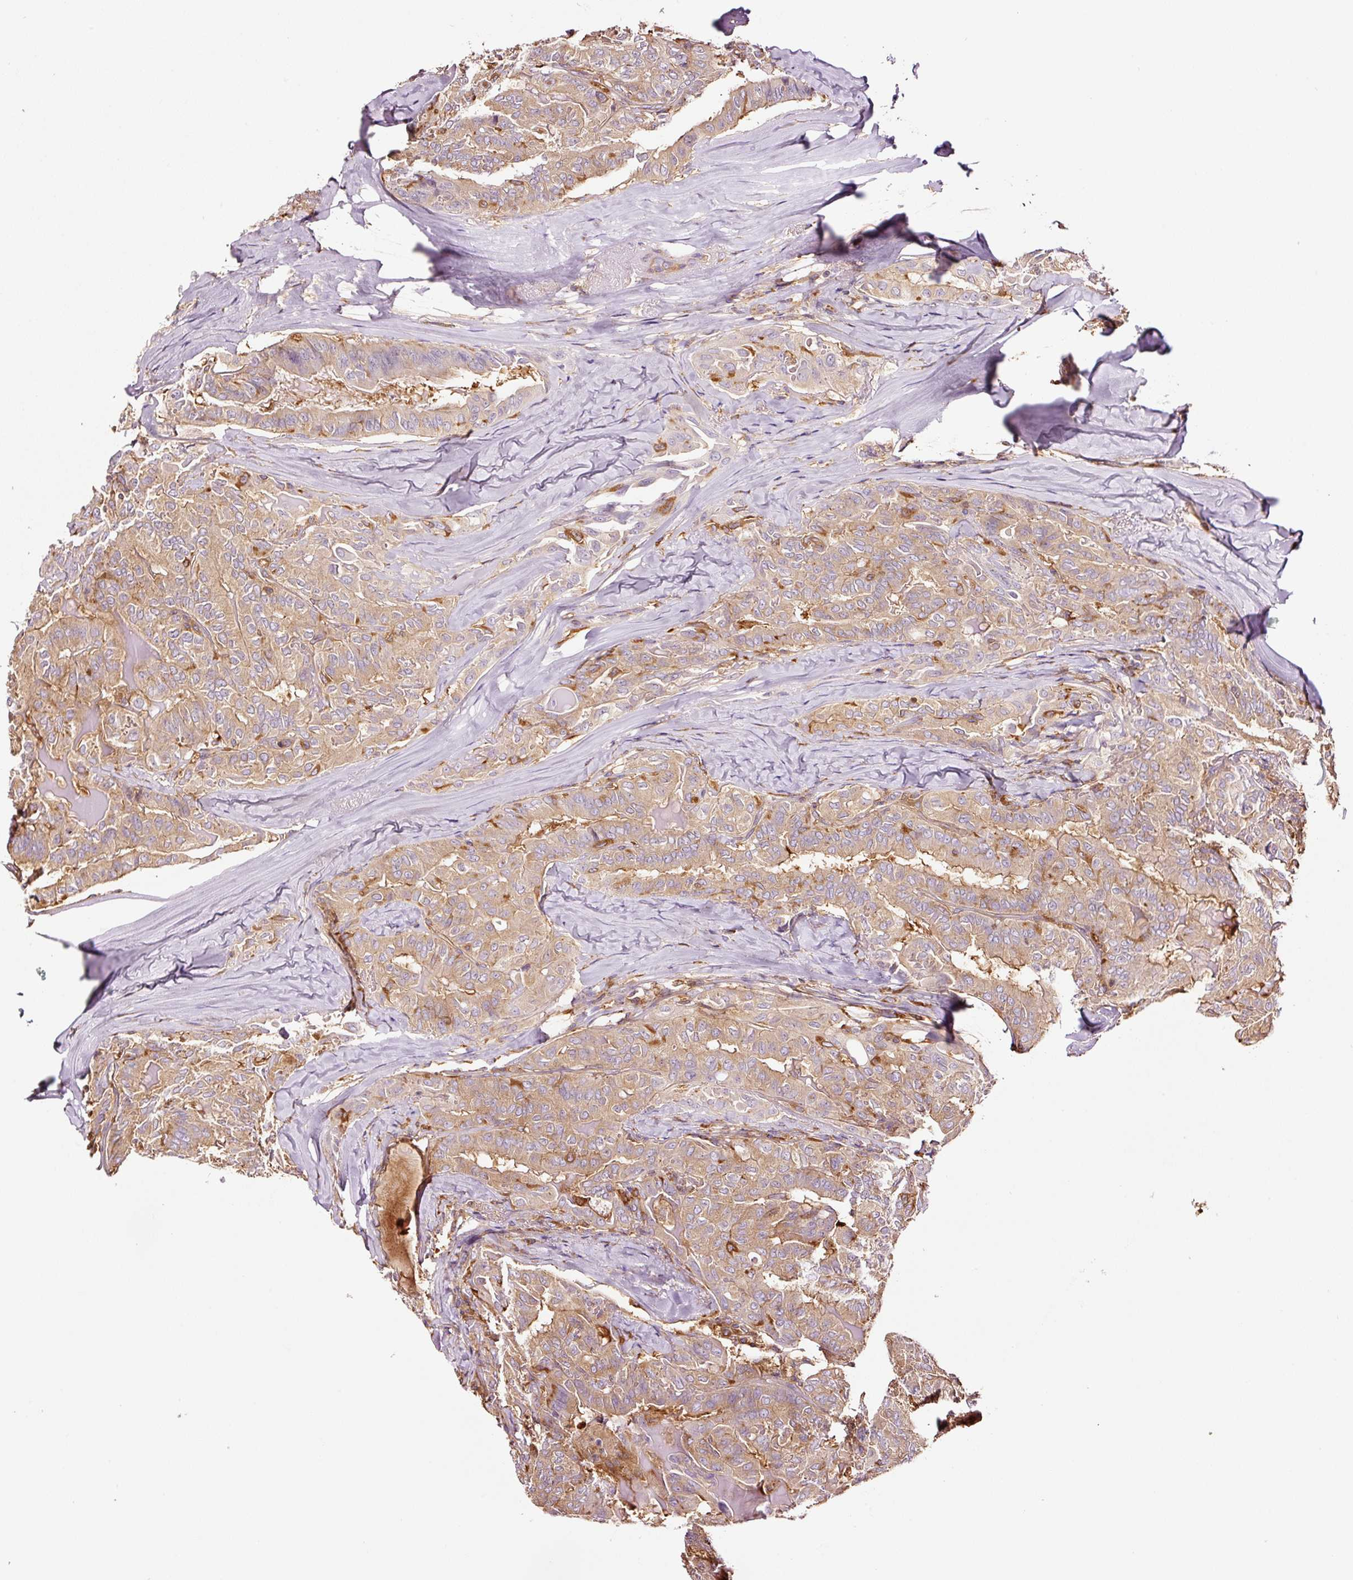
{"staining": {"intensity": "moderate", "quantity": ">75%", "location": "cytoplasmic/membranous"}, "tissue": "thyroid cancer", "cell_type": "Tumor cells", "image_type": "cancer", "snomed": [{"axis": "morphology", "description": "Papillary adenocarcinoma, NOS"}, {"axis": "topography", "description": "Thyroid gland"}], "caption": "Protein staining of thyroid cancer (papillary adenocarcinoma) tissue reveals moderate cytoplasmic/membranous staining in about >75% of tumor cells. Immunohistochemistry (ihc) stains the protein in brown and the nuclei are stained blue.", "gene": "METAP1", "patient": {"sex": "female", "age": 68}}